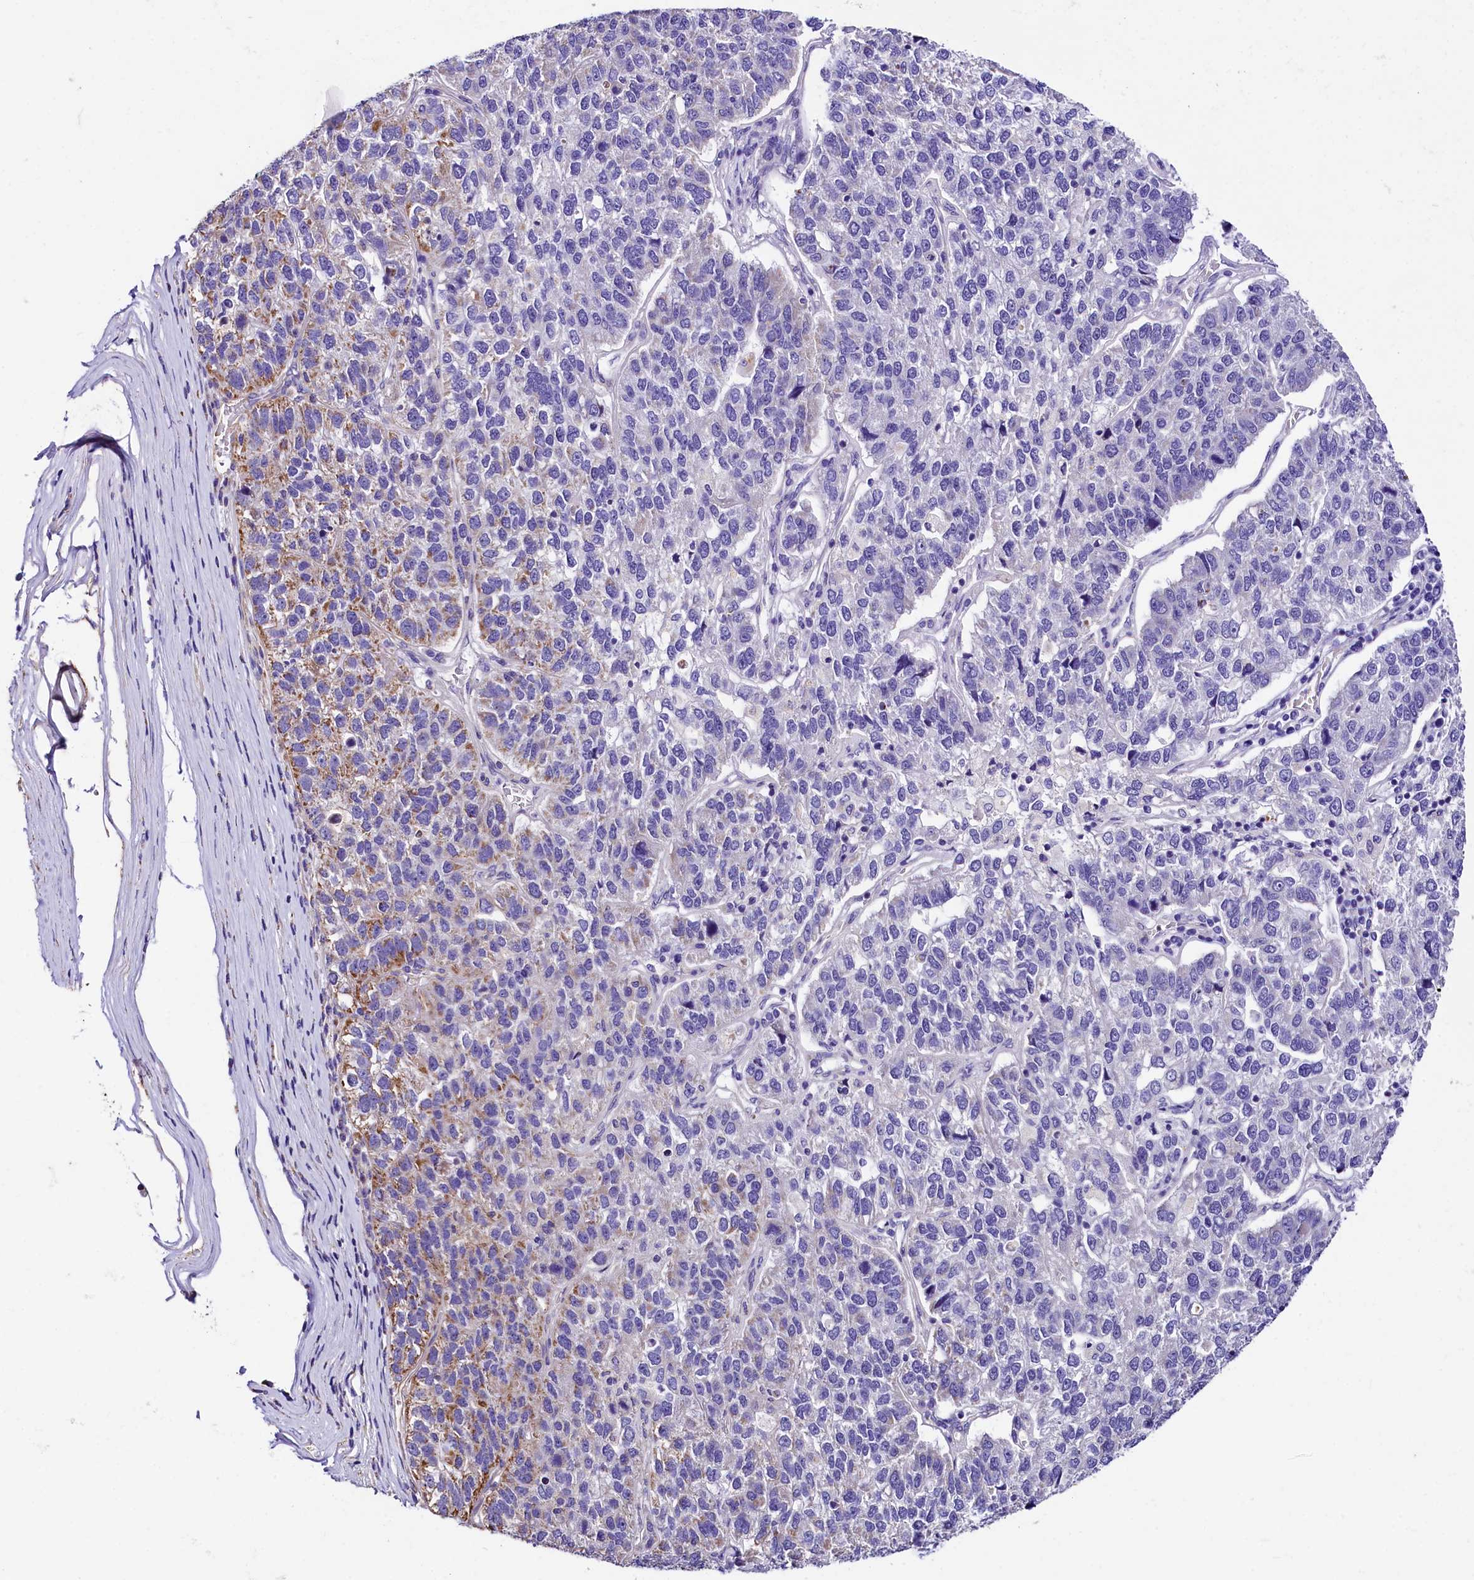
{"staining": {"intensity": "moderate", "quantity": "<25%", "location": "cytoplasmic/membranous"}, "tissue": "pancreatic cancer", "cell_type": "Tumor cells", "image_type": "cancer", "snomed": [{"axis": "morphology", "description": "Adenocarcinoma, NOS"}, {"axis": "topography", "description": "Pancreas"}], "caption": "Pancreatic cancer was stained to show a protein in brown. There is low levels of moderate cytoplasmic/membranous positivity in approximately <25% of tumor cells. (DAB (3,3'-diaminobenzidine) = brown stain, brightfield microscopy at high magnification).", "gene": "ACAA2", "patient": {"sex": "female", "age": 61}}